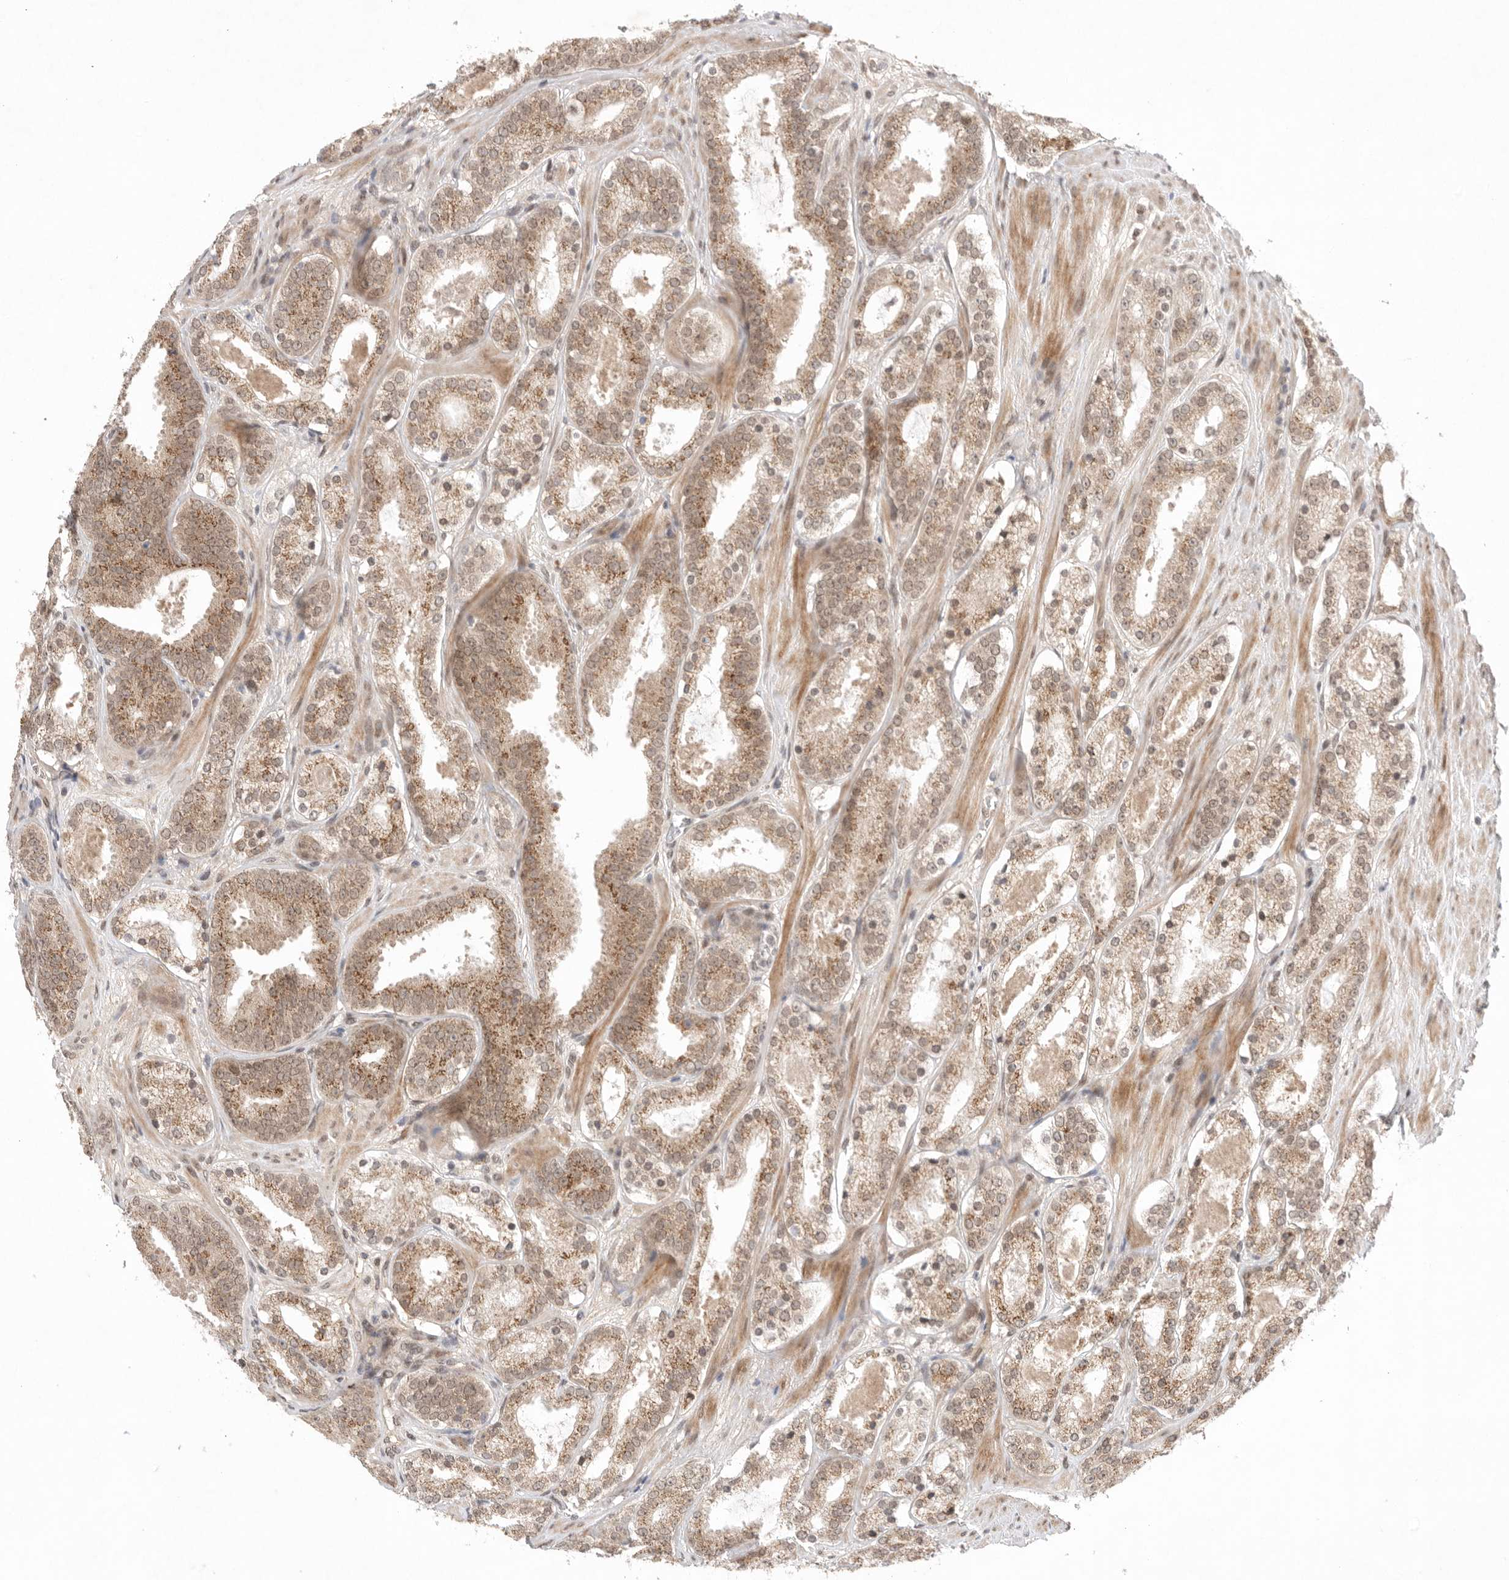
{"staining": {"intensity": "moderate", "quantity": ">75%", "location": "cytoplasmic/membranous"}, "tissue": "prostate cancer", "cell_type": "Tumor cells", "image_type": "cancer", "snomed": [{"axis": "morphology", "description": "Adenocarcinoma, Low grade"}, {"axis": "topography", "description": "Prostate"}], "caption": "The micrograph shows immunohistochemical staining of low-grade adenocarcinoma (prostate). There is moderate cytoplasmic/membranous positivity is seen in about >75% of tumor cells.", "gene": "LEMD3", "patient": {"sex": "male", "age": 69}}